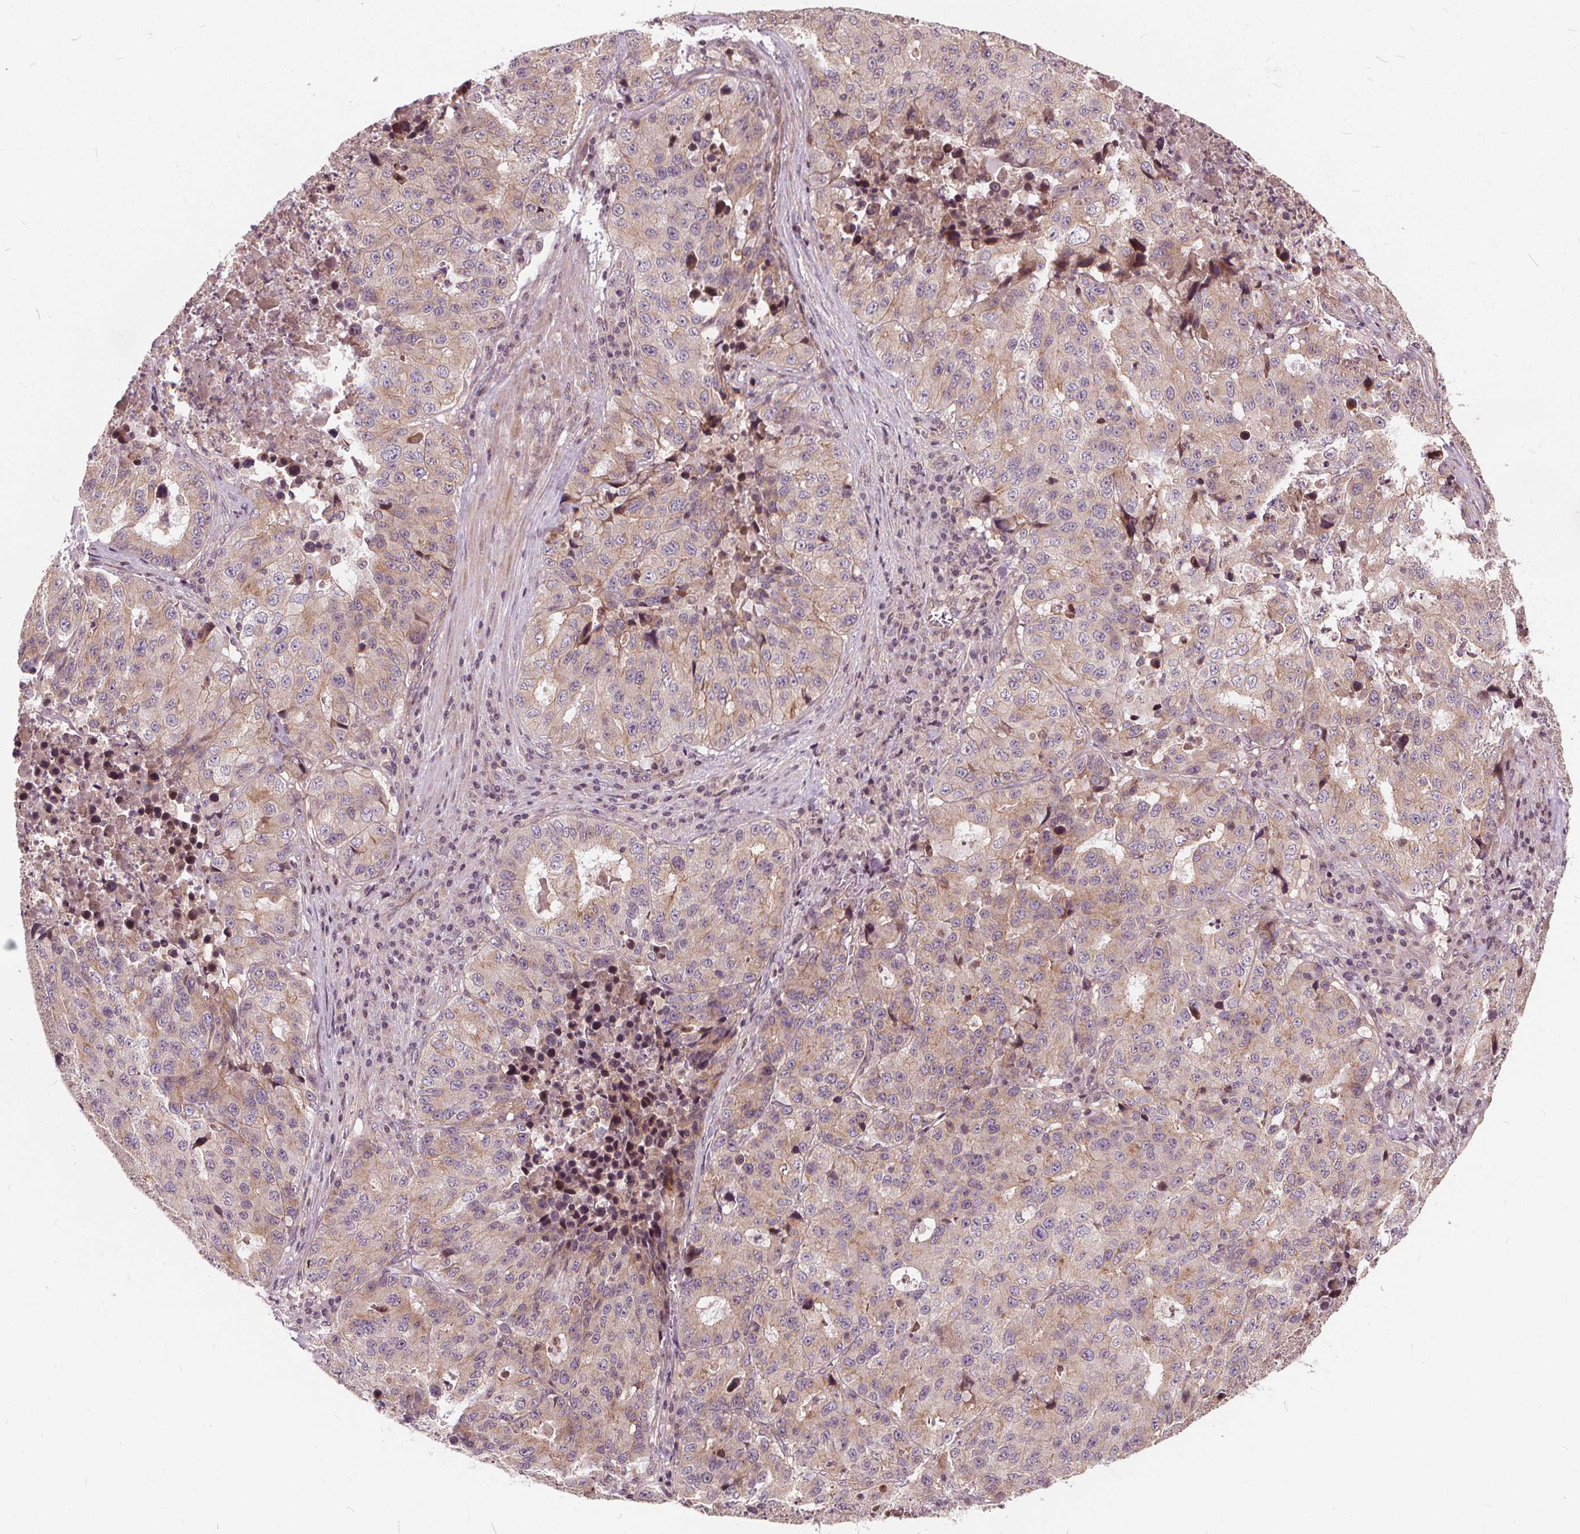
{"staining": {"intensity": "weak", "quantity": ">75%", "location": "cytoplasmic/membranous"}, "tissue": "stomach cancer", "cell_type": "Tumor cells", "image_type": "cancer", "snomed": [{"axis": "morphology", "description": "Adenocarcinoma, NOS"}, {"axis": "topography", "description": "Stomach"}], "caption": "Immunohistochemistry photomicrograph of neoplastic tissue: stomach cancer stained using immunohistochemistry (IHC) demonstrates low levels of weak protein expression localized specifically in the cytoplasmic/membranous of tumor cells, appearing as a cytoplasmic/membranous brown color.", "gene": "INPP5E", "patient": {"sex": "male", "age": 71}}